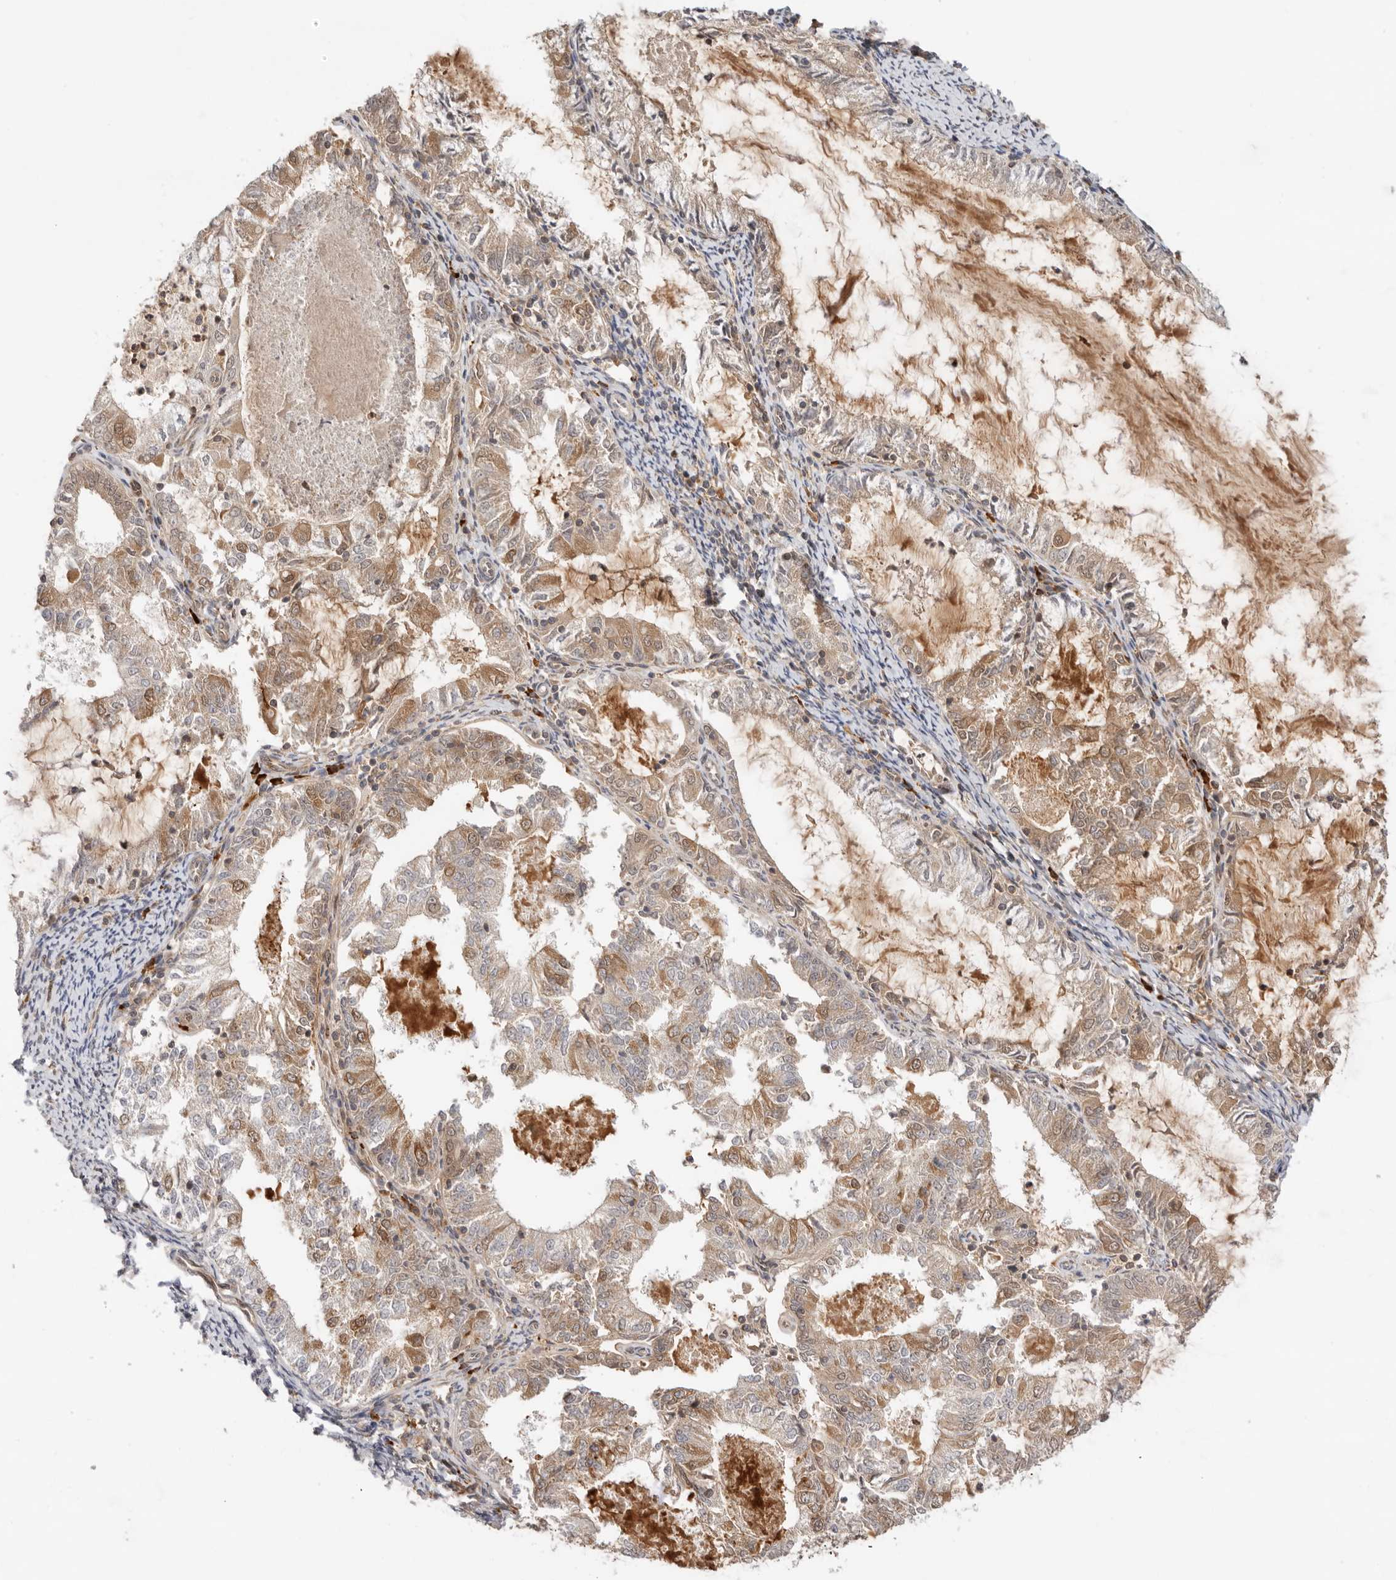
{"staining": {"intensity": "weak", "quantity": "25%-75%", "location": "cytoplasmic/membranous"}, "tissue": "endometrial cancer", "cell_type": "Tumor cells", "image_type": "cancer", "snomed": [{"axis": "morphology", "description": "Adenocarcinoma, NOS"}, {"axis": "topography", "description": "Endometrium"}], "caption": "Endometrial adenocarcinoma stained with a brown dye reveals weak cytoplasmic/membranous positive staining in approximately 25%-75% of tumor cells.", "gene": "DCAF8", "patient": {"sex": "female", "age": 57}}